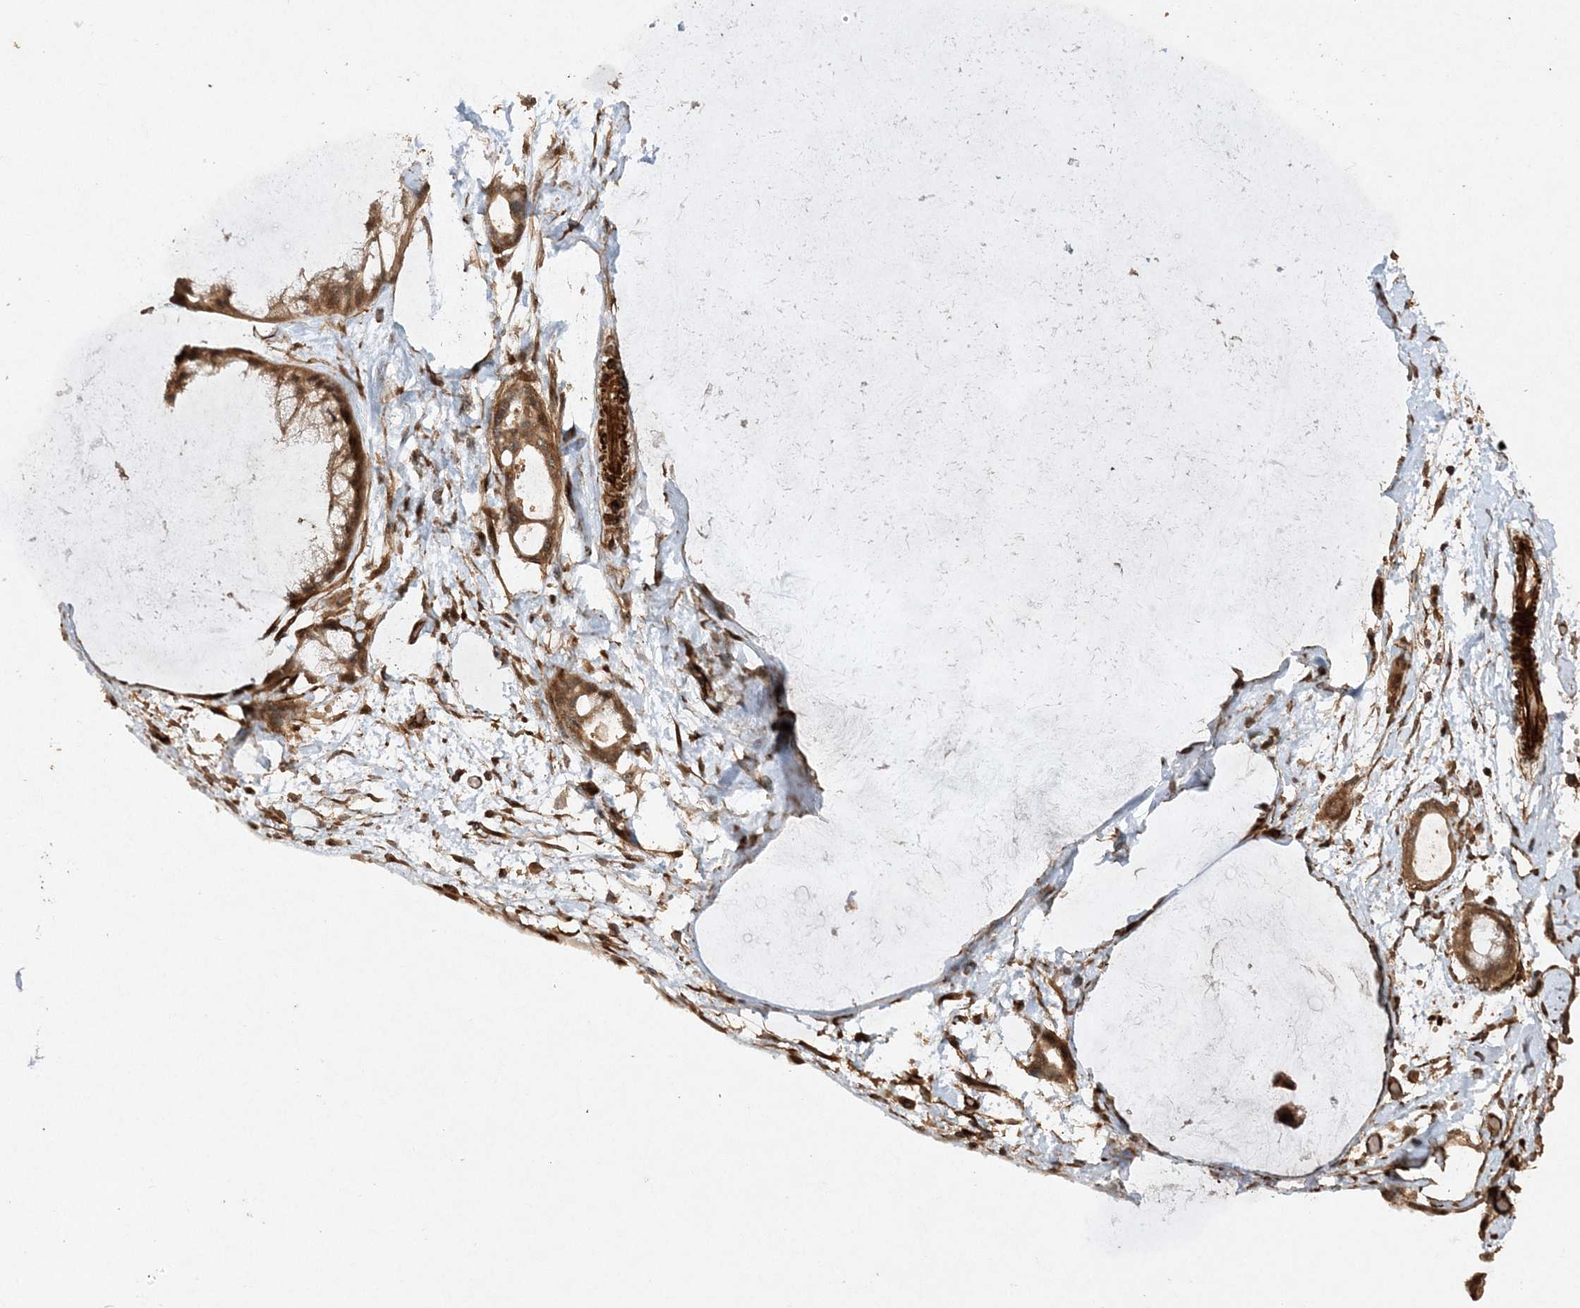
{"staining": {"intensity": "strong", "quantity": ">75%", "location": "cytoplasmic/membranous,nuclear"}, "tissue": "ovarian cancer", "cell_type": "Tumor cells", "image_type": "cancer", "snomed": [{"axis": "morphology", "description": "Cystadenocarcinoma, mucinous, NOS"}, {"axis": "topography", "description": "Ovary"}], "caption": "A high amount of strong cytoplasmic/membranous and nuclear expression is present in approximately >75% of tumor cells in ovarian mucinous cystadenocarcinoma tissue. The staining is performed using DAB (3,3'-diaminobenzidine) brown chromogen to label protein expression. The nuclei are counter-stained blue using hematoxylin.", "gene": "AVPI1", "patient": {"sex": "female", "age": 39}}